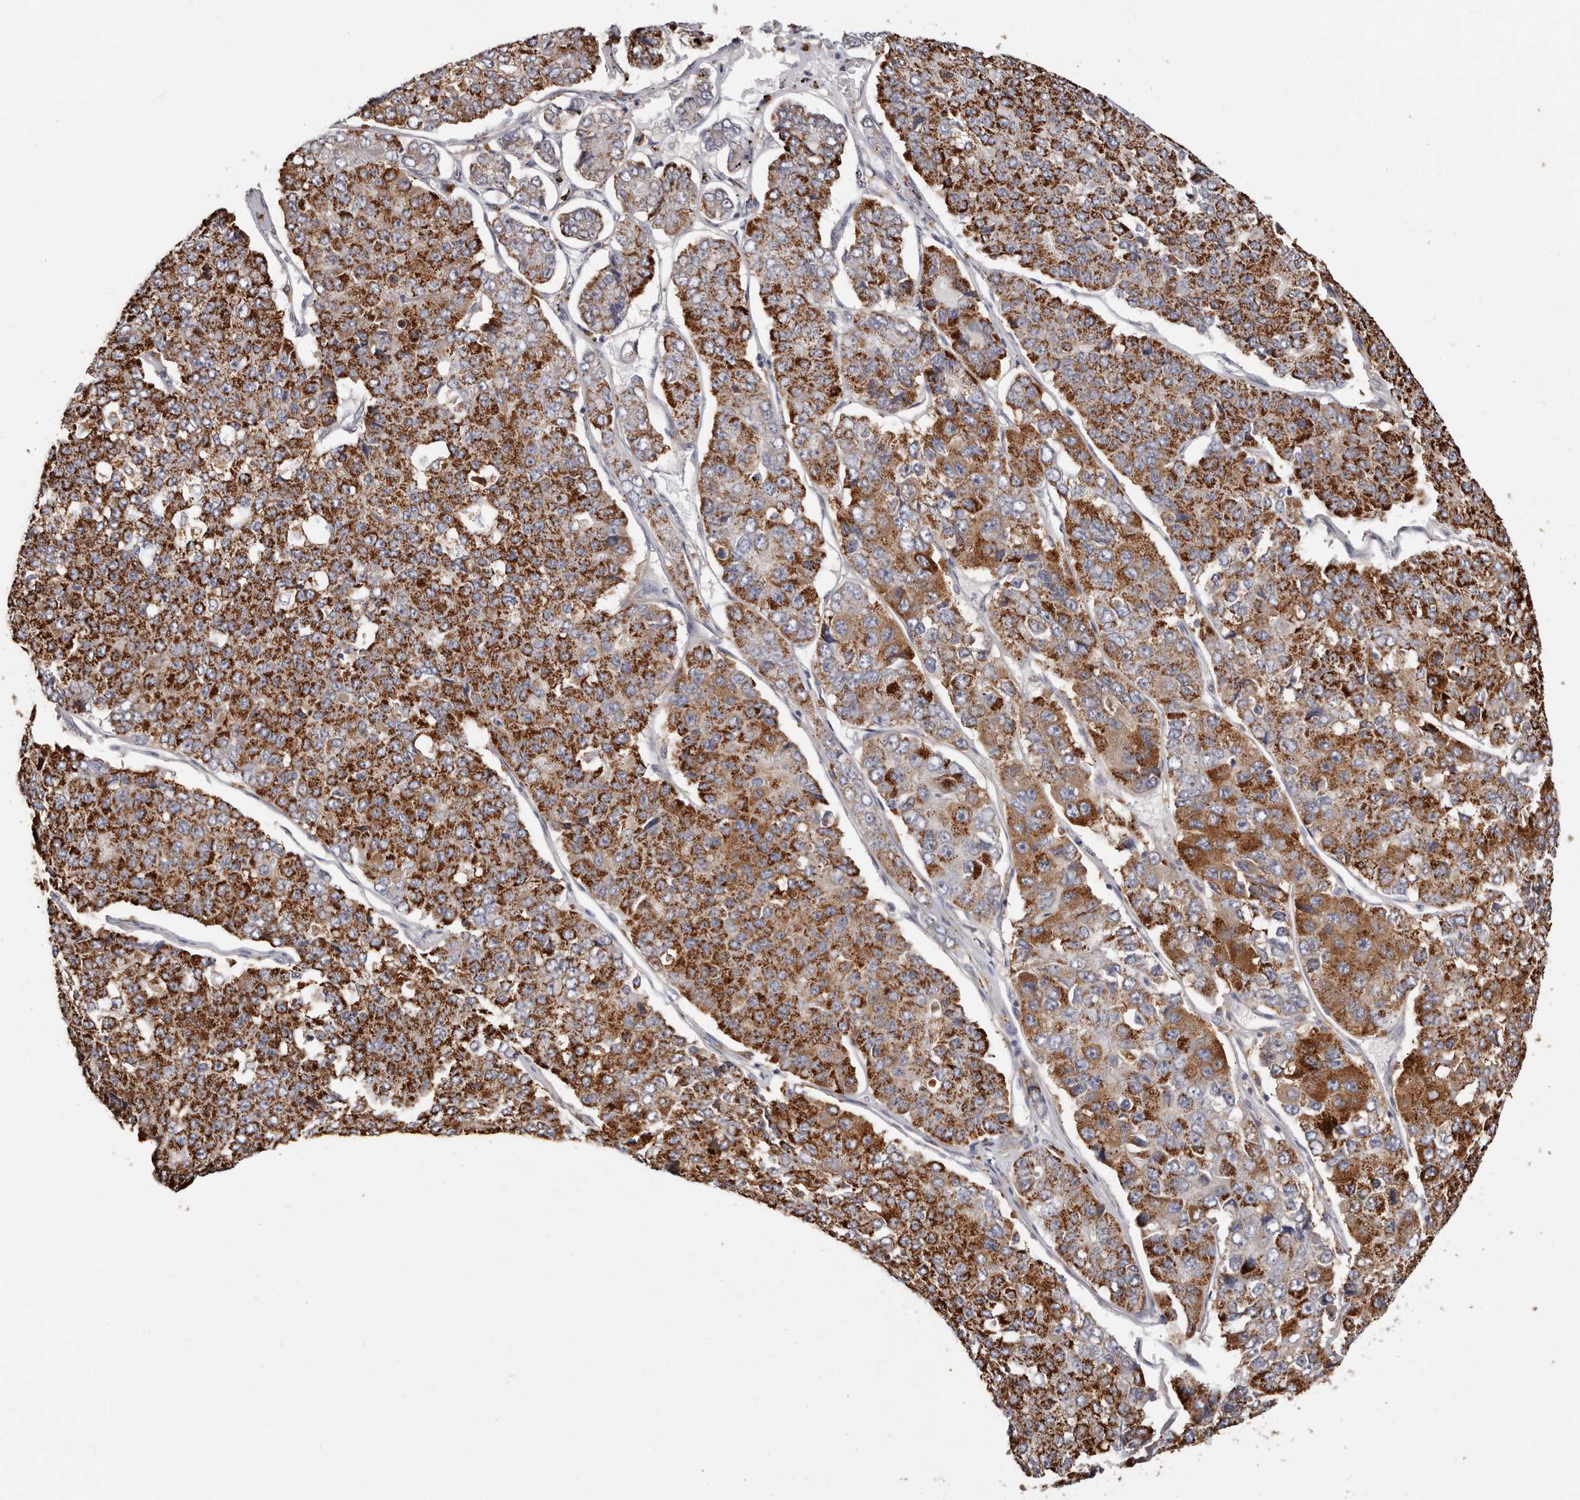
{"staining": {"intensity": "strong", "quantity": ">75%", "location": "cytoplasmic/membranous"}, "tissue": "pancreatic cancer", "cell_type": "Tumor cells", "image_type": "cancer", "snomed": [{"axis": "morphology", "description": "Adenocarcinoma, NOS"}, {"axis": "topography", "description": "Pancreas"}], "caption": "Immunohistochemical staining of pancreatic cancer exhibits strong cytoplasmic/membranous protein expression in approximately >75% of tumor cells. (Brightfield microscopy of DAB IHC at high magnification).", "gene": "THBS3", "patient": {"sex": "male", "age": 50}}